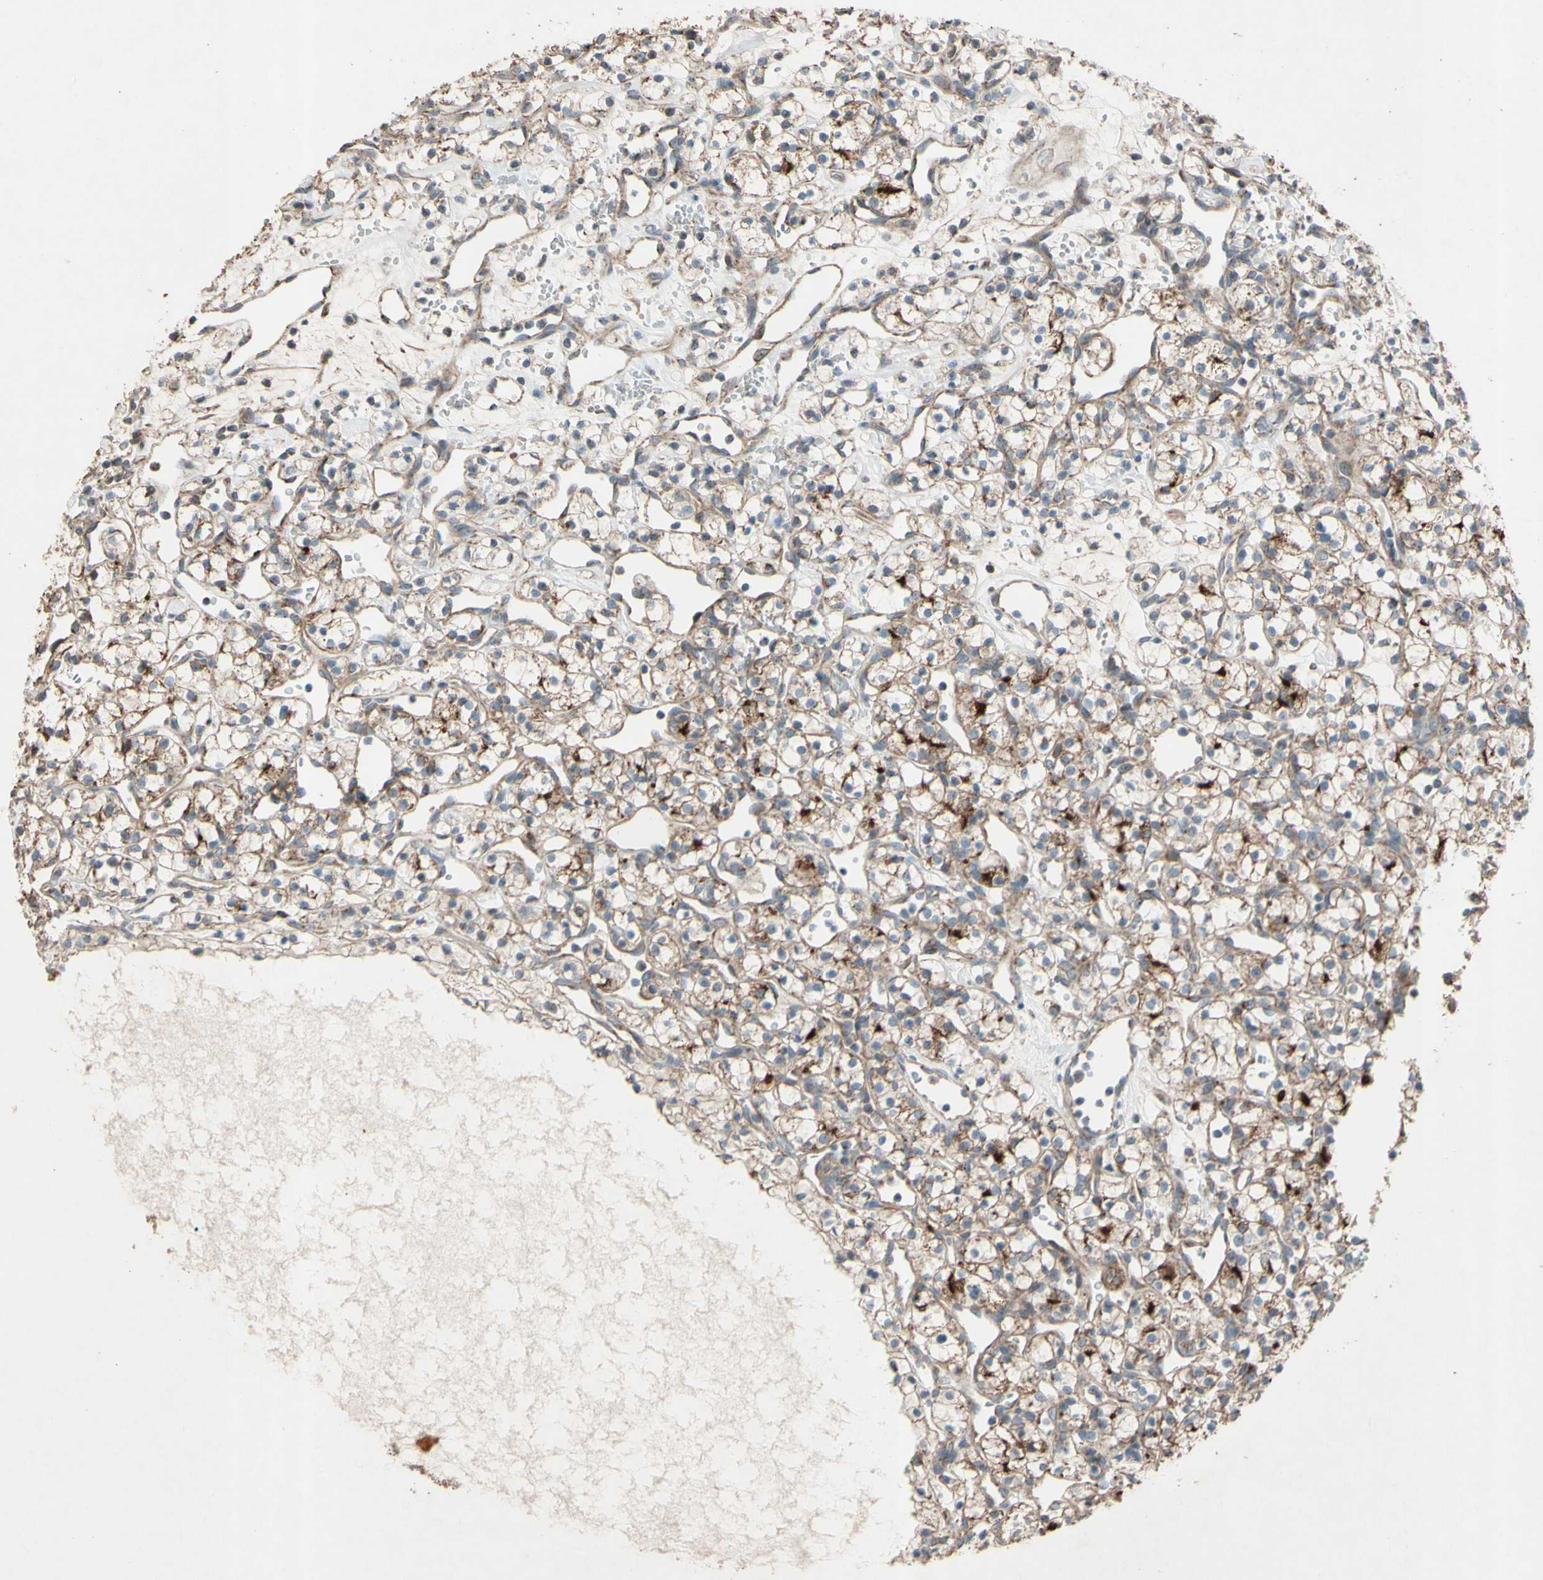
{"staining": {"intensity": "moderate", "quantity": "25%-75%", "location": "cytoplasmic/membranous"}, "tissue": "renal cancer", "cell_type": "Tumor cells", "image_type": "cancer", "snomed": [{"axis": "morphology", "description": "Adenocarcinoma, NOS"}, {"axis": "topography", "description": "Kidney"}], "caption": "Immunohistochemical staining of human renal cancer (adenocarcinoma) shows medium levels of moderate cytoplasmic/membranous protein expression in about 25%-75% of tumor cells.", "gene": "ACOT8", "patient": {"sex": "female", "age": 60}}